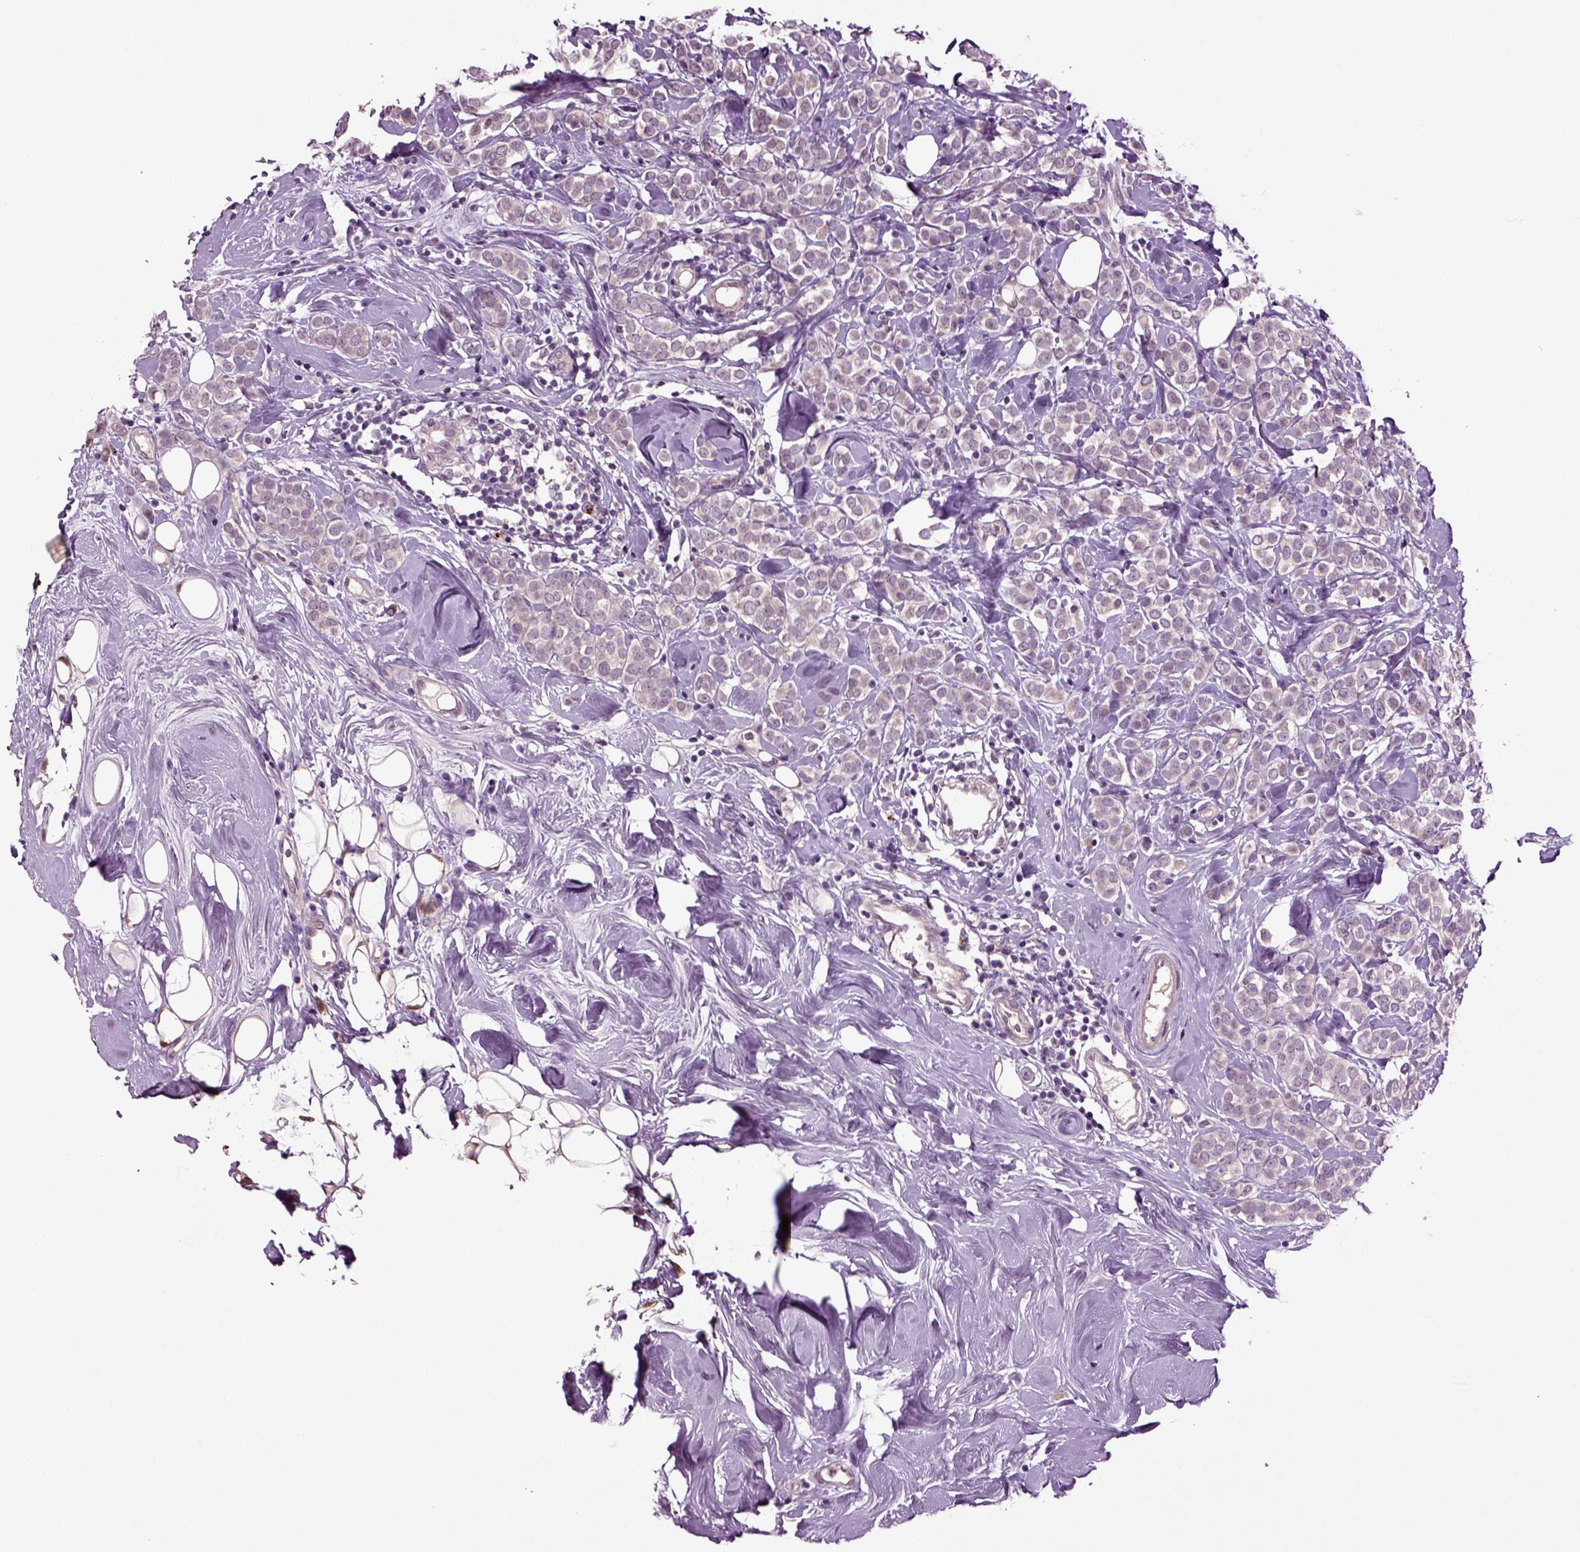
{"staining": {"intensity": "negative", "quantity": "none", "location": "none"}, "tissue": "breast cancer", "cell_type": "Tumor cells", "image_type": "cancer", "snomed": [{"axis": "morphology", "description": "Lobular carcinoma"}, {"axis": "topography", "description": "Breast"}], "caption": "Immunohistochemistry (IHC) photomicrograph of neoplastic tissue: human lobular carcinoma (breast) stained with DAB shows no significant protein expression in tumor cells.", "gene": "SLC17A6", "patient": {"sex": "female", "age": 49}}